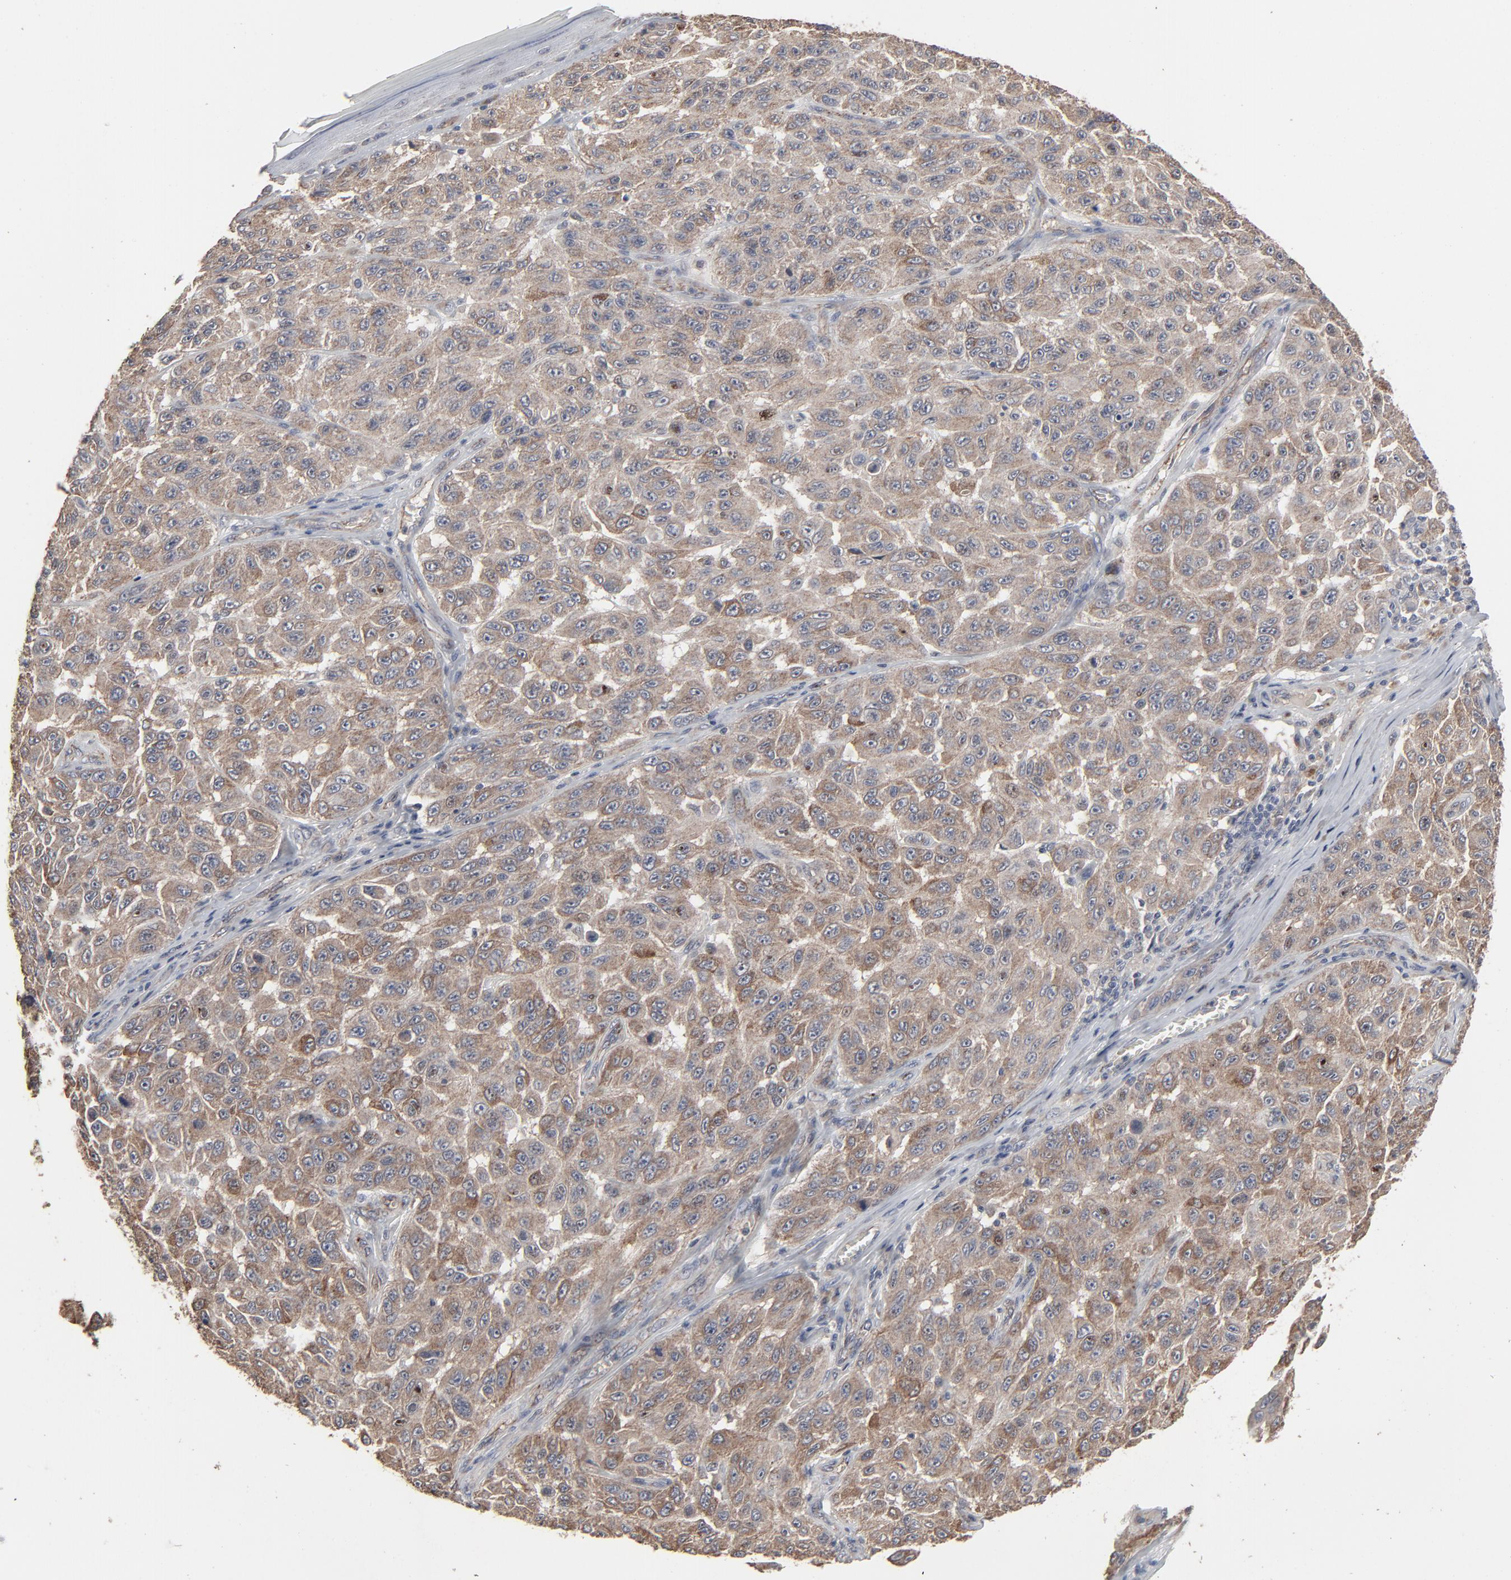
{"staining": {"intensity": "moderate", "quantity": ">75%", "location": "cytoplasmic/membranous"}, "tissue": "melanoma", "cell_type": "Tumor cells", "image_type": "cancer", "snomed": [{"axis": "morphology", "description": "Malignant melanoma, NOS"}, {"axis": "topography", "description": "Skin"}], "caption": "Immunohistochemical staining of human malignant melanoma shows moderate cytoplasmic/membranous protein expression in approximately >75% of tumor cells. (DAB IHC with brightfield microscopy, high magnification).", "gene": "JAM3", "patient": {"sex": "male", "age": 30}}